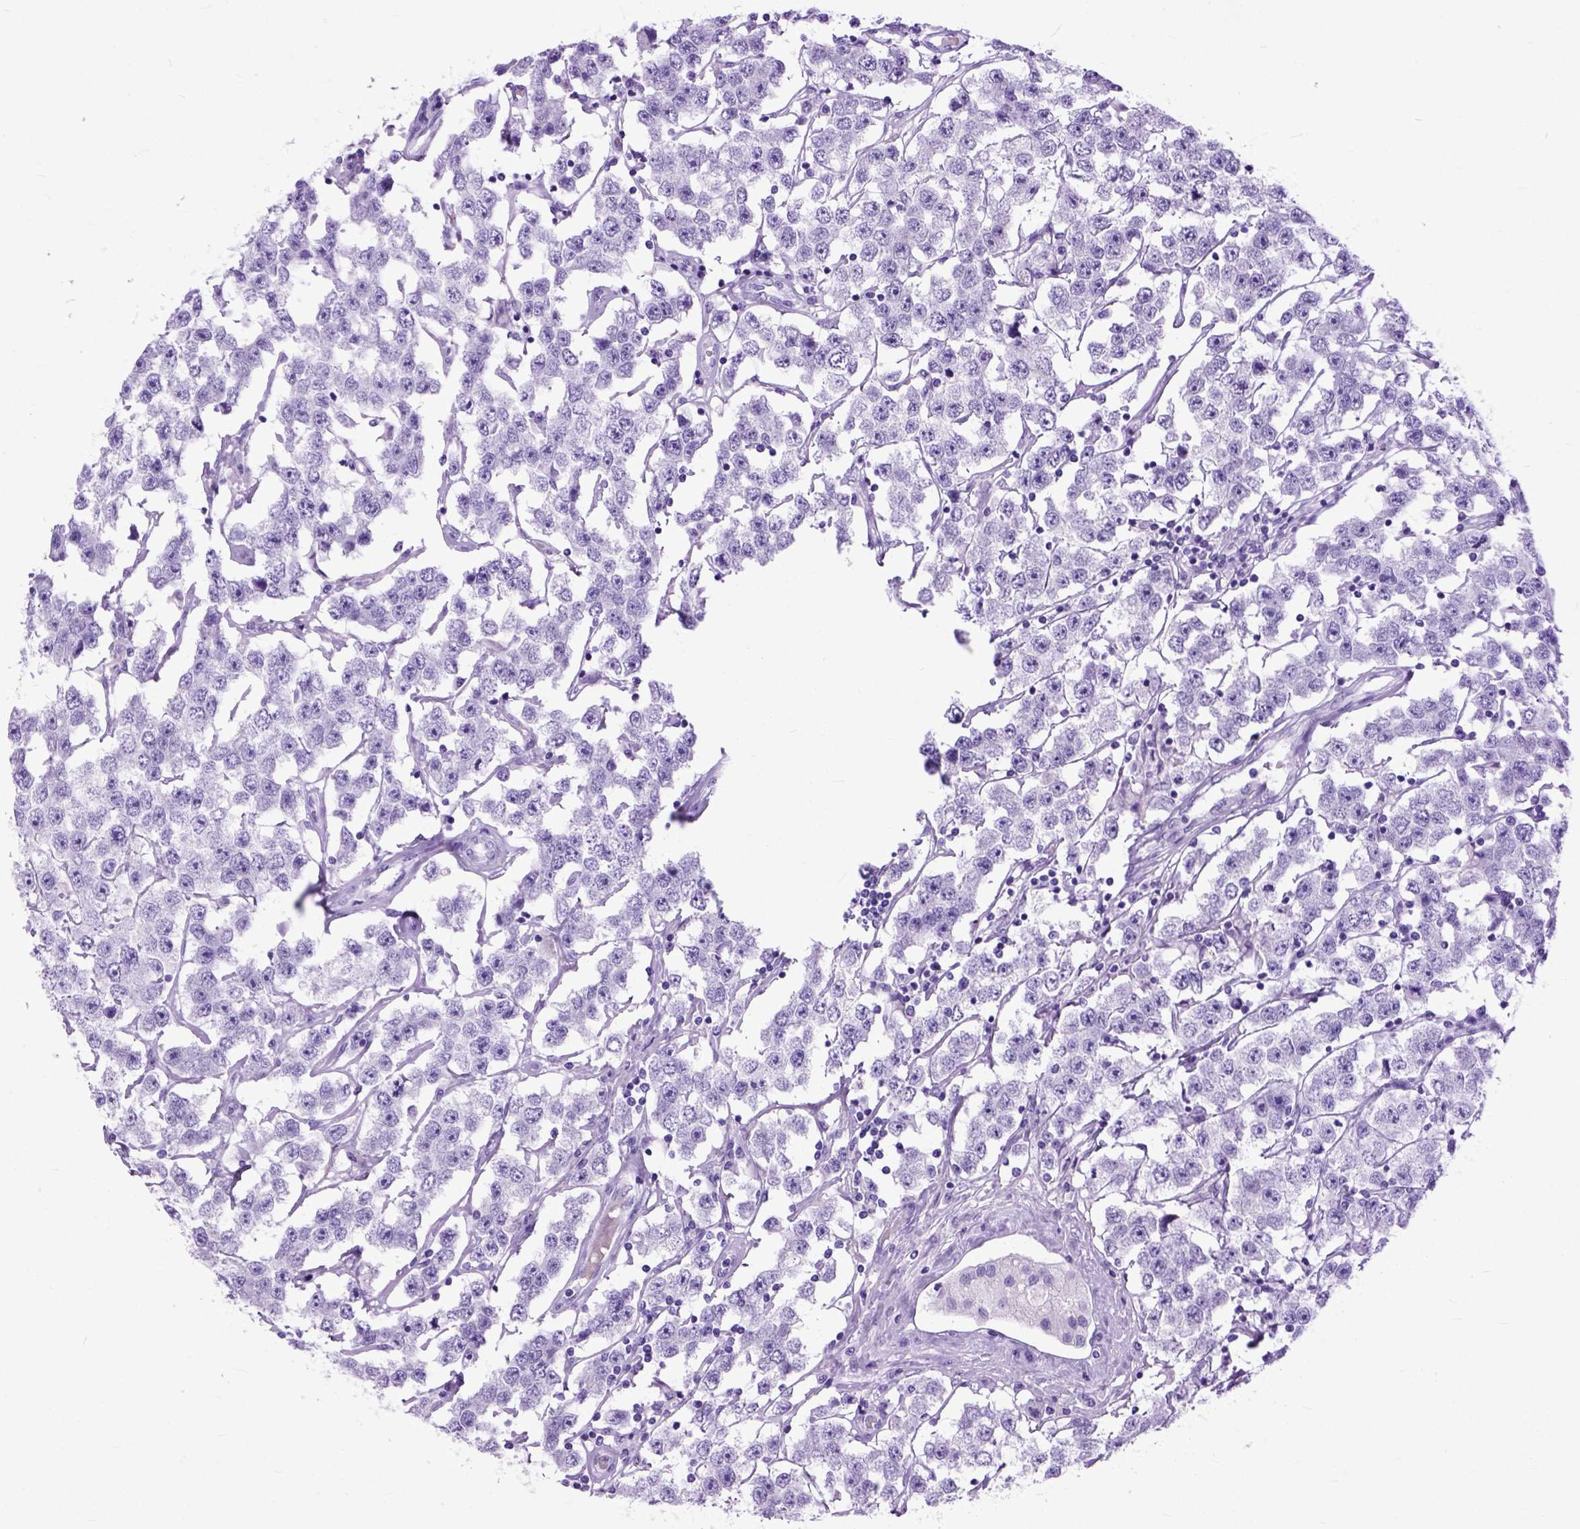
{"staining": {"intensity": "negative", "quantity": "none", "location": "none"}, "tissue": "testis cancer", "cell_type": "Tumor cells", "image_type": "cancer", "snomed": [{"axis": "morphology", "description": "Seminoma, NOS"}, {"axis": "topography", "description": "Testis"}], "caption": "Micrograph shows no protein expression in tumor cells of testis cancer tissue.", "gene": "GNGT1", "patient": {"sex": "male", "age": 52}}